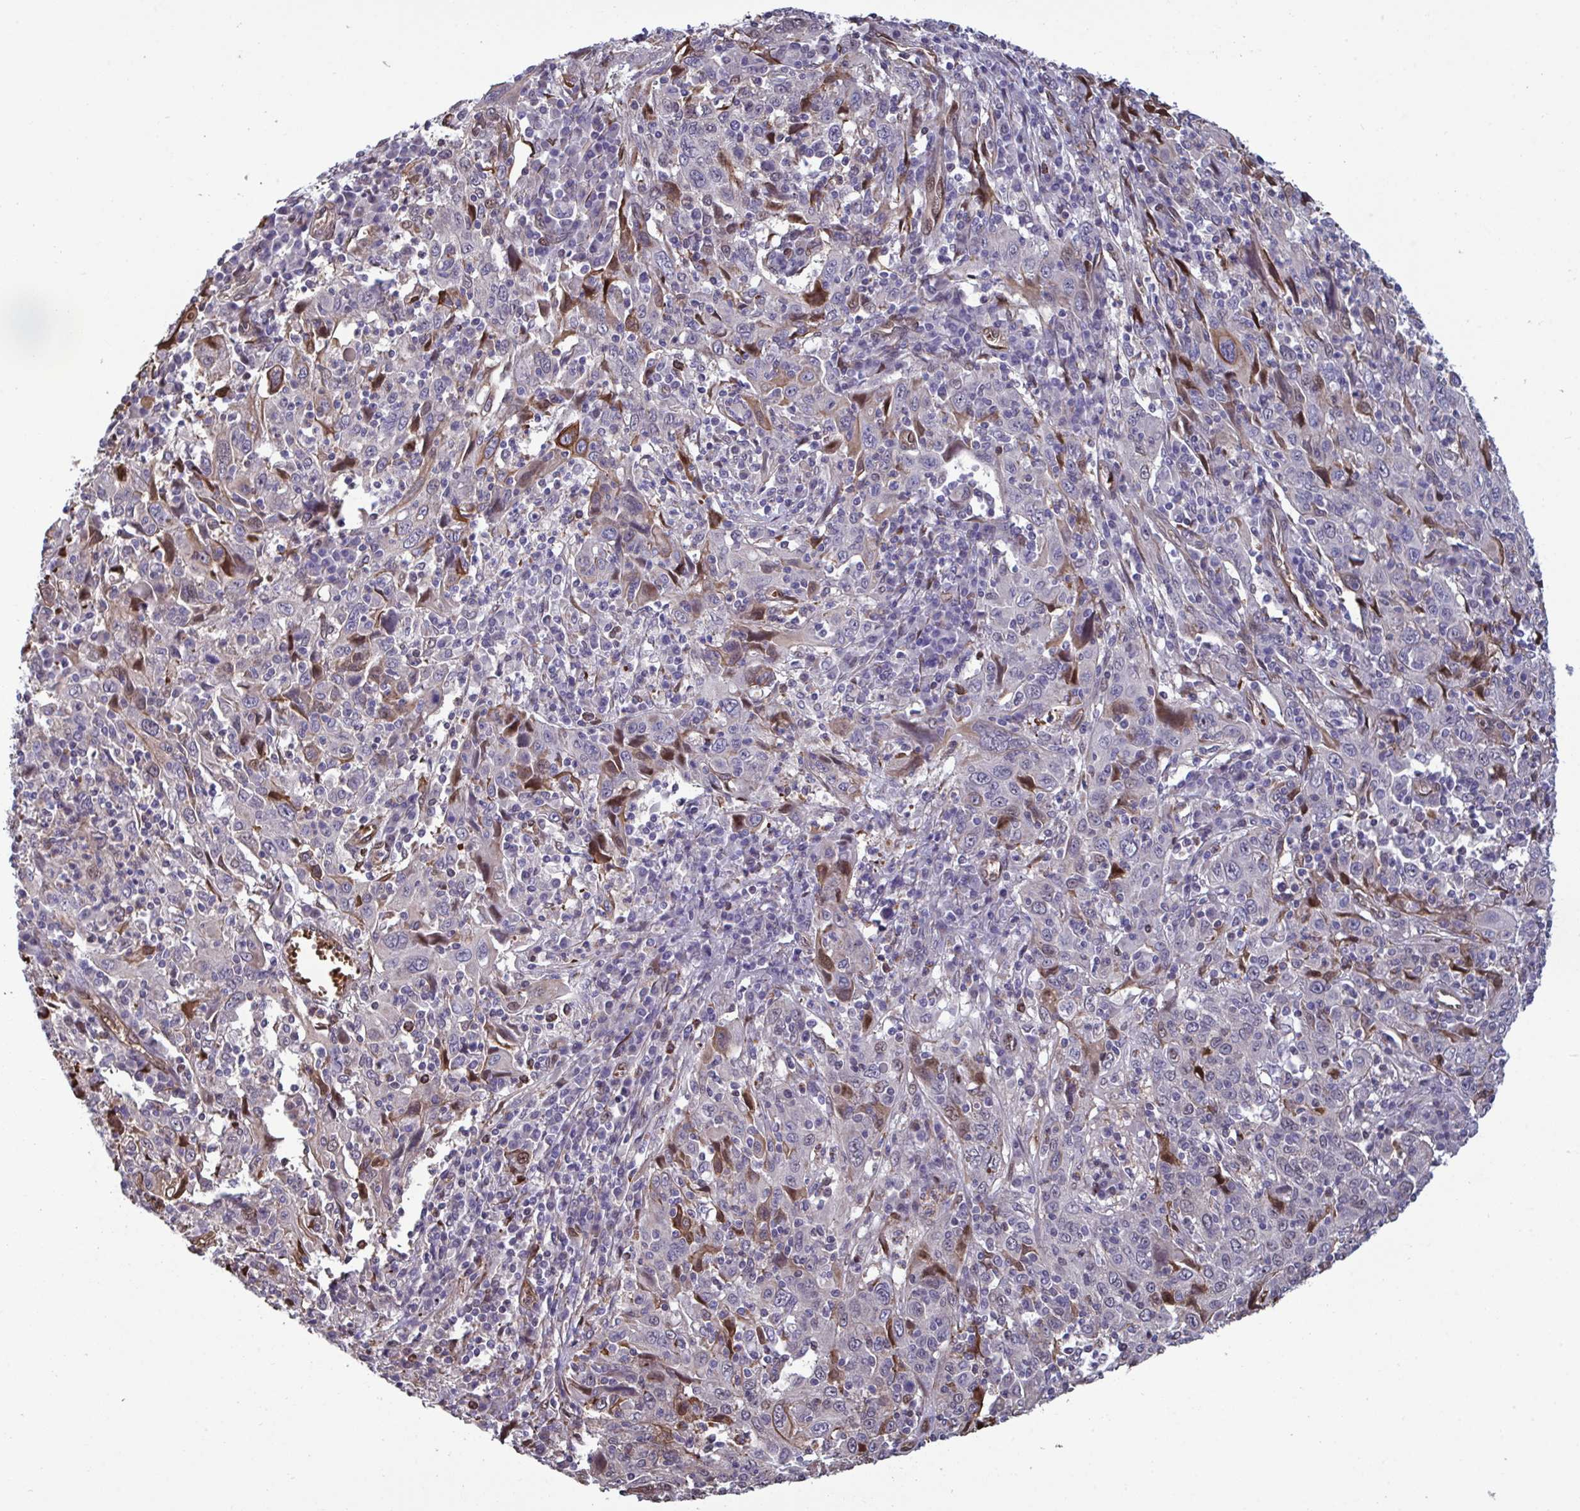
{"staining": {"intensity": "moderate", "quantity": "<25%", "location": "cytoplasmic/membranous,nuclear"}, "tissue": "cervical cancer", "cell_type": "Tumor cells", "image_type": "cancer", "snomed": [{"axis": "morphology", "description": "Squamous cell carcinoma, NOS"}, {"axis": "topography", "description": "Cervix"}], "caption": "DAB (3,3'-diaminobenzidine) immunohistochemical staining of human cervical squamous cell carcinoma exhibits moderate cytoplasmic/membranous and nuclear protein expression in about <25% of tumor cells.", "gene": "PELI2", "patient": {"sex": "female", "age": 46}}